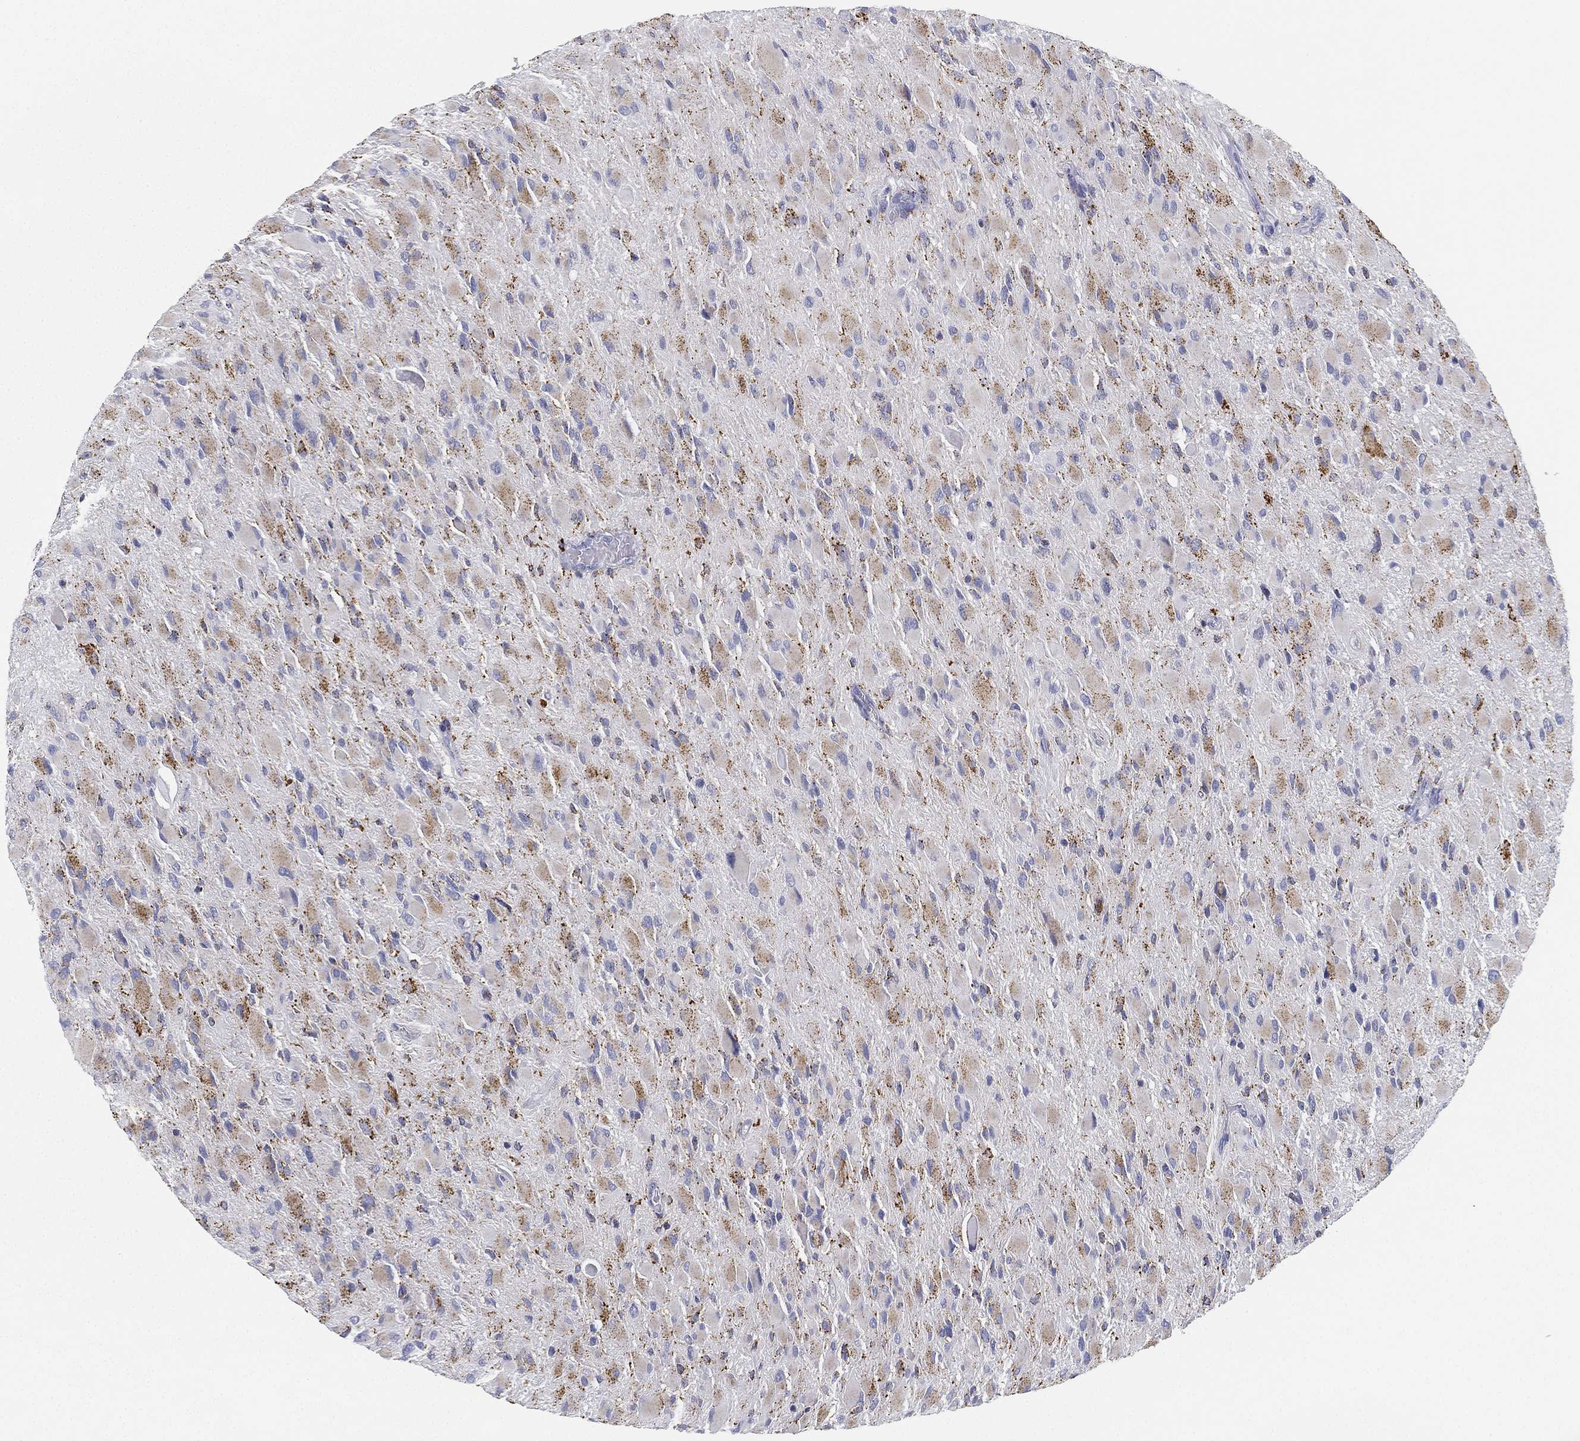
{"staining": {"intensity": "weak", "quantity": "<25%", "location": "cytoplasmic/membranous"}, "tissue": "glioma", "cell_type": "Tumor cells", "image_type": "cancer", "snomed": [{"axis": "morphology", "description": "Glioma, malignant, High grade"}, {"axis": "topography", "description": "Cerebral cortex"}], "caption": "High magnification brightfield microscopy of malignant glioma (high-grade) stained with DAB (3,3'-diaminobenzidine) (brown) and counterstained with hematoxylin (blue): tumor cells show no significant positivity.", "gene": "NPC2", "patient": {"sex": "female", "age": 36}}